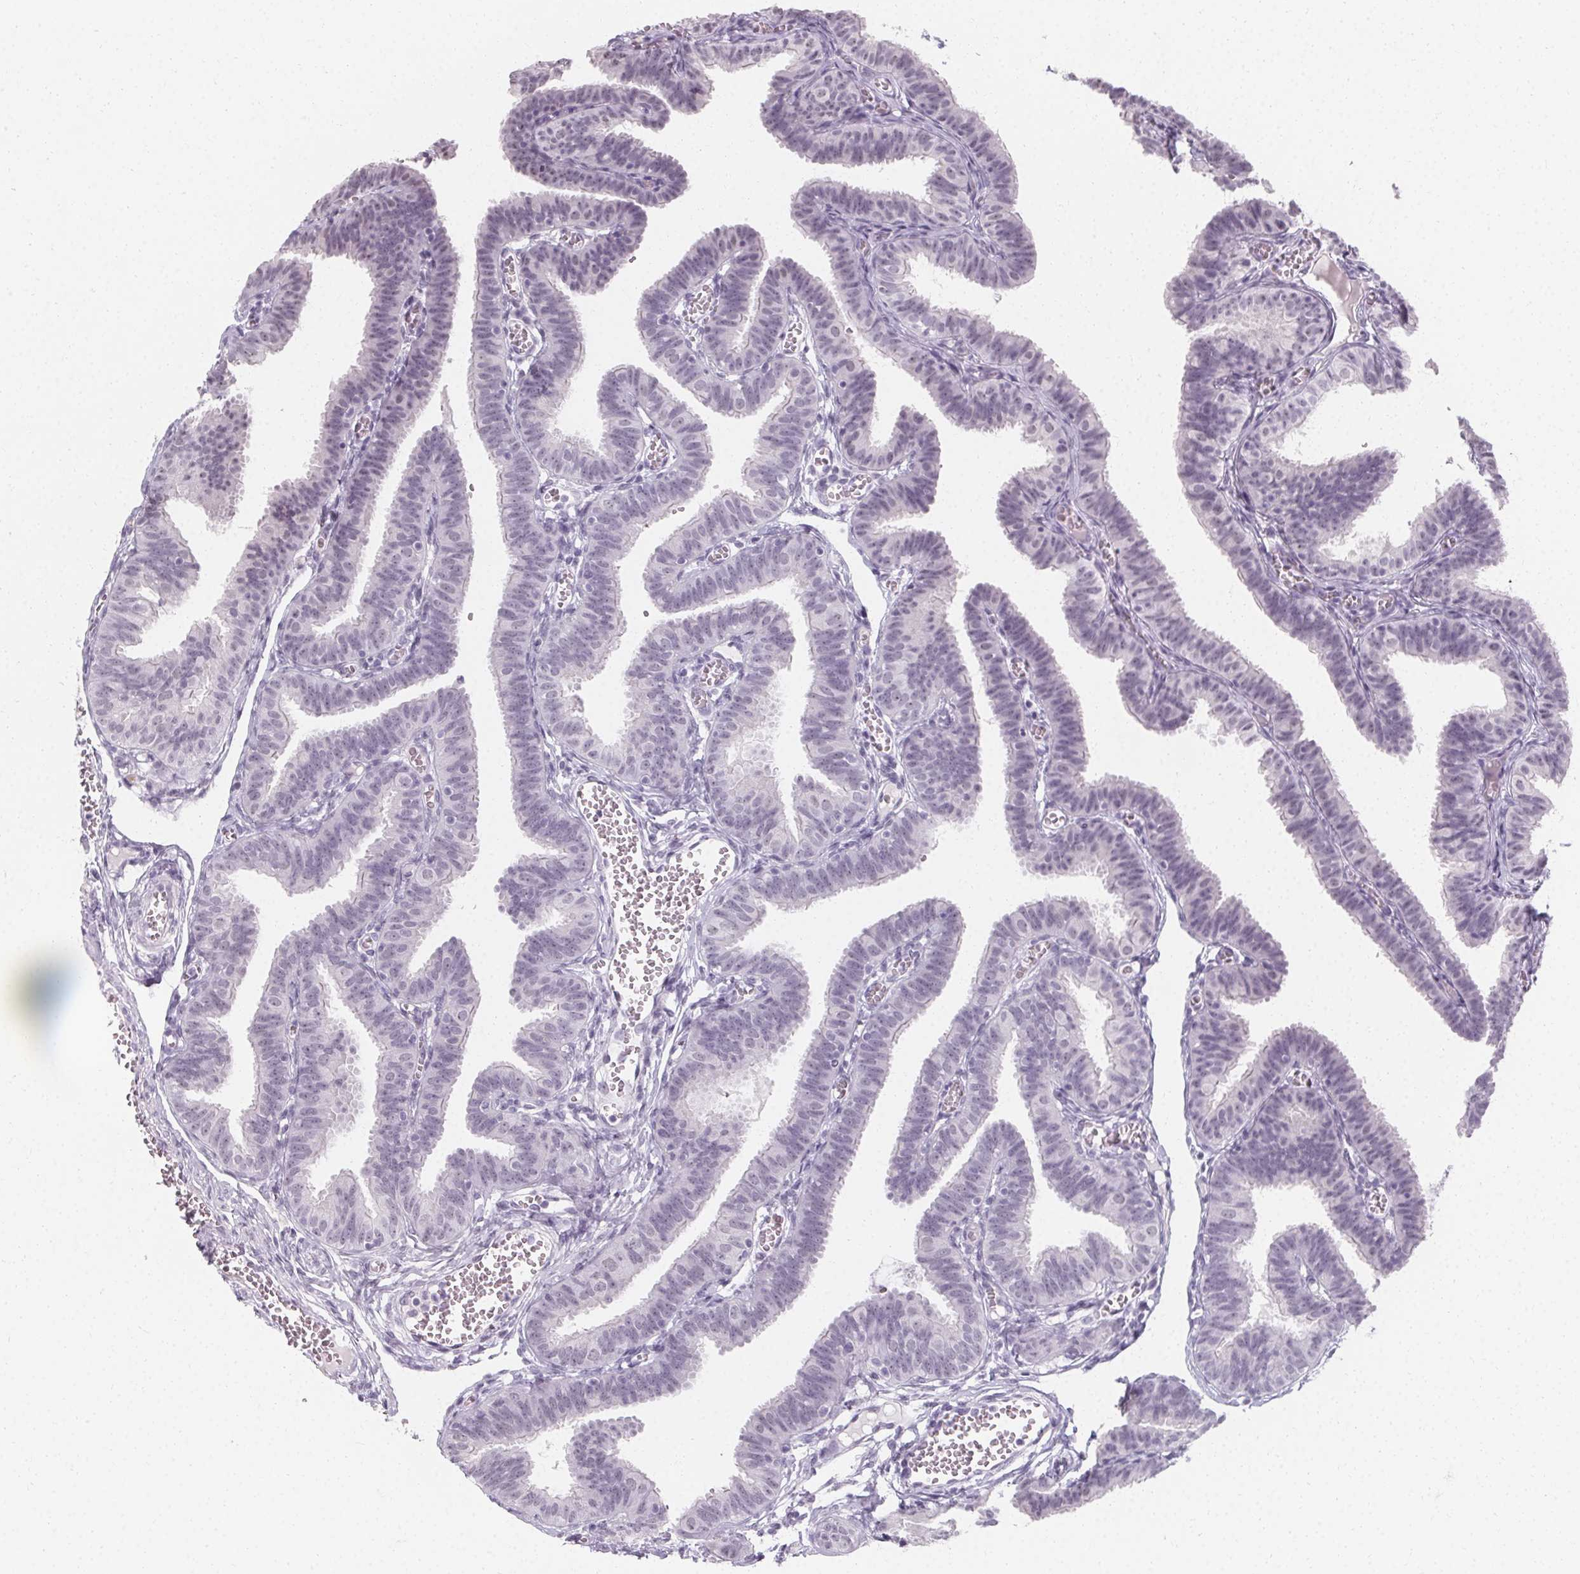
{"staining": {"intensity": "negative", "quantity": "none", "location": "none"}, "tissue": "fallopian tube", "cell_type": "Glandular cells", "image_type": "normal", "snomed": [{"axis": "morphology", "description": "Normal tissue, NOS"}, {"axis": "topography", "description": "Fallopian tube"}], "caption": "This is a micrograph of immunohistochemistry staining of benign fallopian tube, which shows no expression in glandular cells. (Stains: DAB (3,3'-diaminobenzidine) immunohistochemistry (IHC) with hematoxylin counter stain, Microscopy: brightfield microscopy at high magnification).", "gene": "SYNPR", "patient": {"sex": "female", "age": 25}}